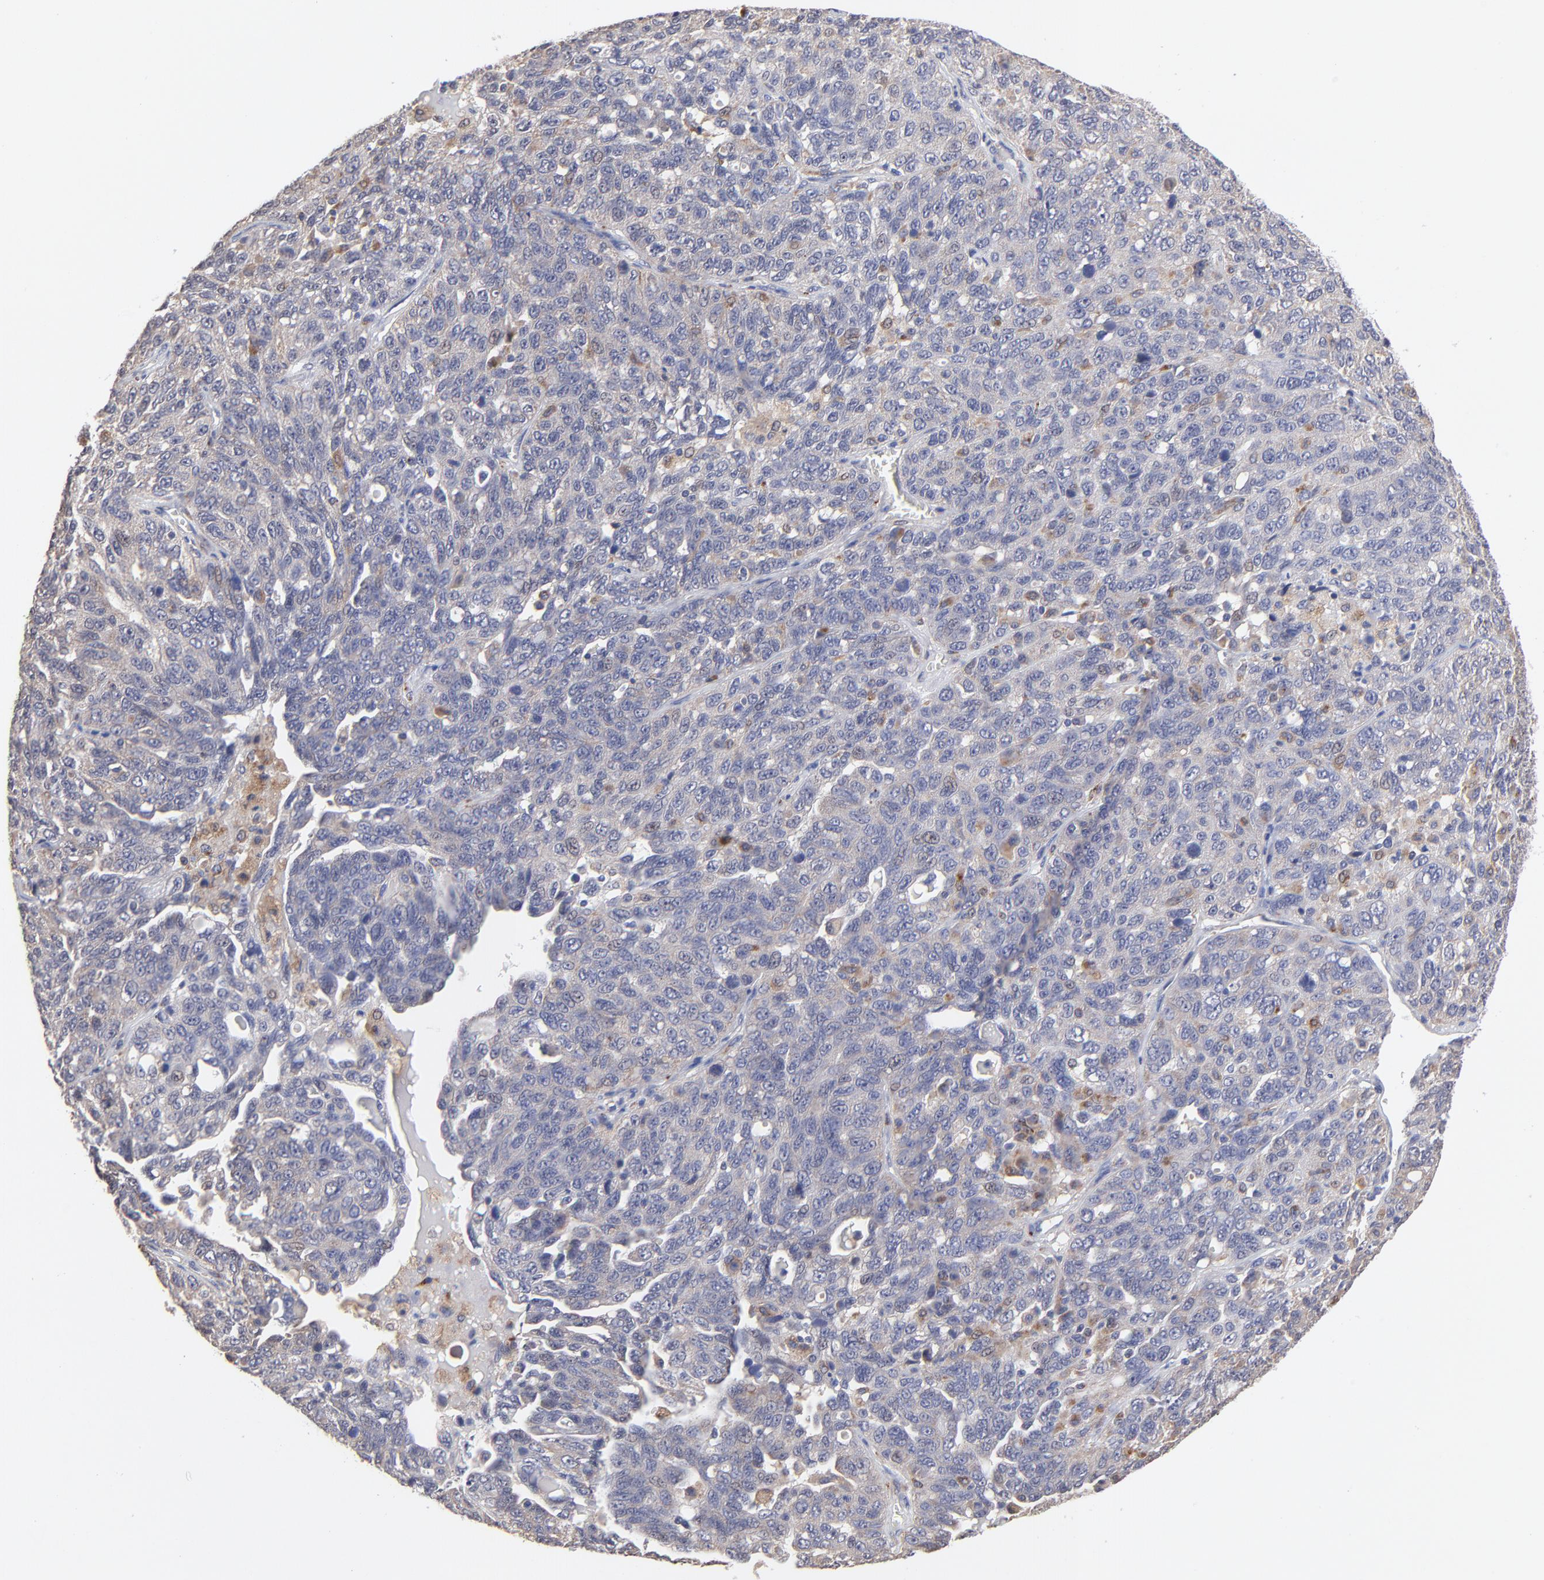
{"staining": {"intensity": "weak", "quantity": "<25%", "location": "cytoplasmic/membranous"}, "tissue": "ovarian cancer", "cell_type": "Tumor cells", "image_type": "cancer", "snomed": [{"axis": "morphology", "description": "Cystadenocarcinoma, serous, NOS"}, {"axis": "topography", "description": "Ovary"}], "caption": "Immunohistochemical staining of human serous cystadenocarcinoma (ovarian) exhibits no significant expression in tumor cells.", "gene": "PDE4B", "patient": {"sex": "female", "age": 71}}